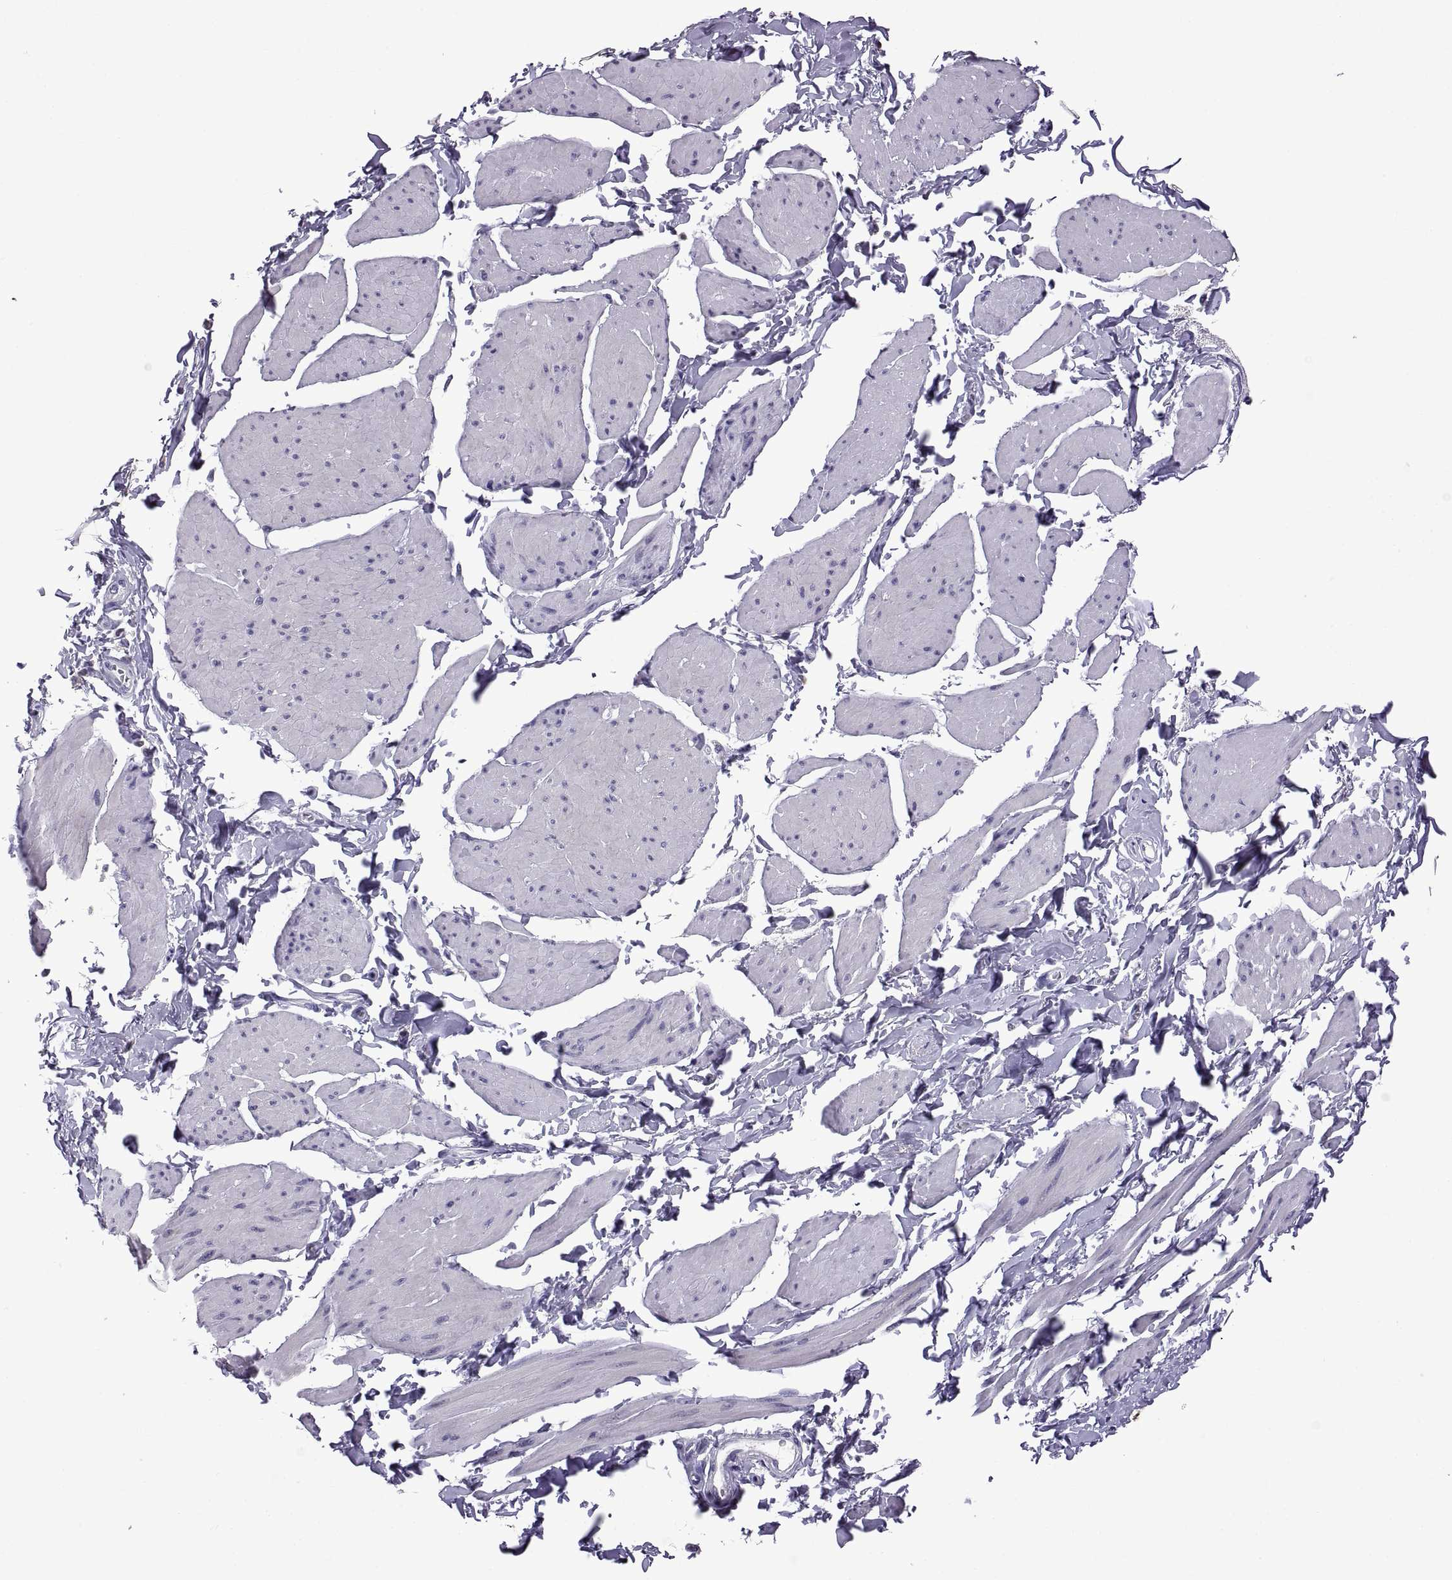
{"staining": {"intensity": "negative", "quantity": "none", "location": "none"}, "tissue": "smooth muscle", "cell_type": "Smooth muscle cells", "image_type": "normal", "snomed": [{"axis": "morphology", "description": "Normal tissue, NOS"}, {"axis": "topography", "description": "Adipose tissue"}, {"axis": "topography", "description": "Smooth muscle"}, {"axis": "topography", "description": "Peripheral nerve tissue"}], "caption": "DAB (3,3'-diaminobenzidine) immunohistochemical staining of unremarkable human smooth muscle exhibits no significant positivity in smooth muscle cells. (DAB immunohistochemistry (IHC) visualized using brightfield microscopy, high magnification).", "gene": "MAGEB18", "patient": {"sex": "male", "age": 83}}